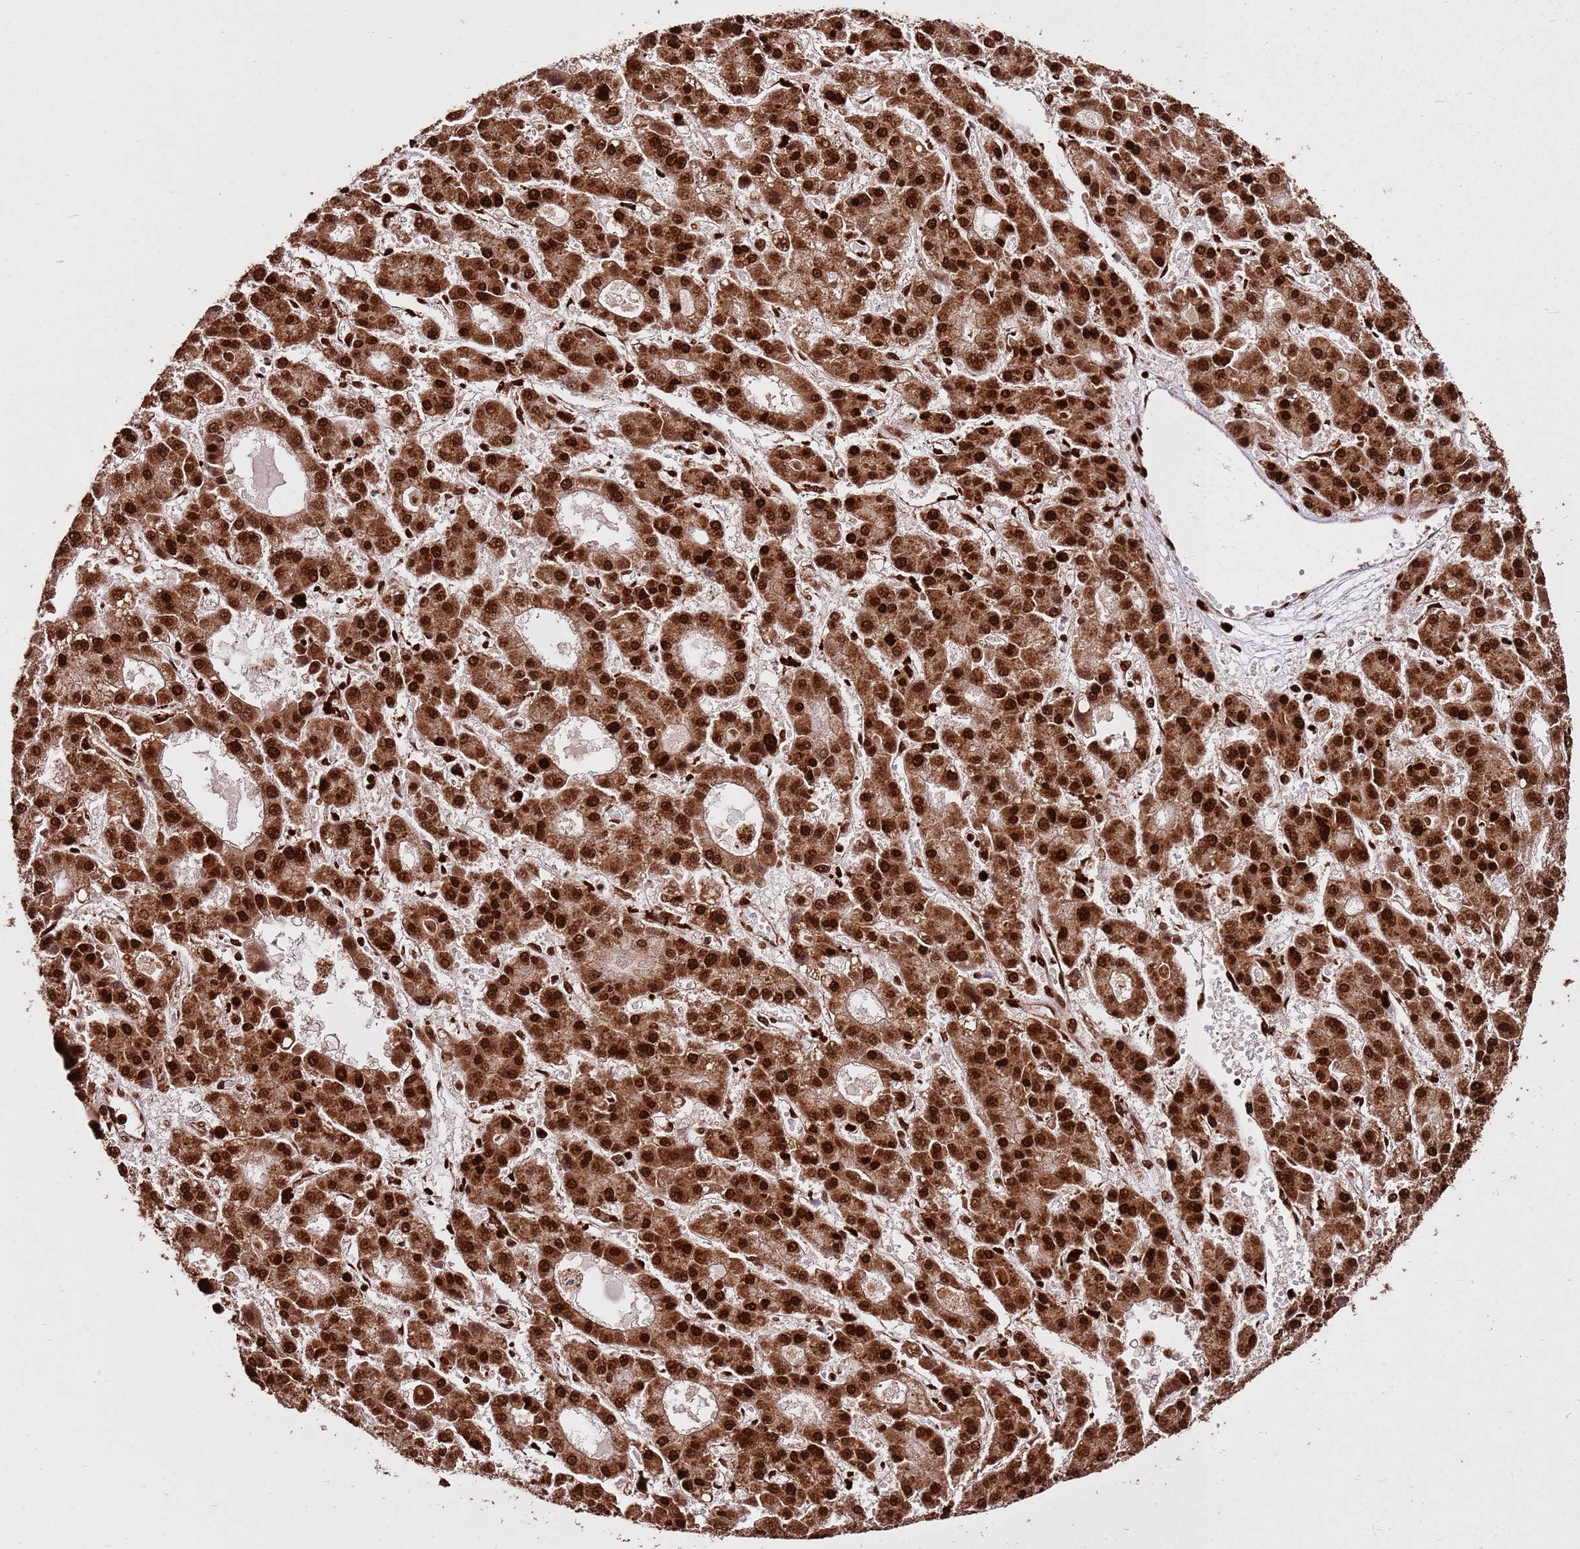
{"staining": {"intensity": "strong", "quantity": ">75%", "location": "cytoplasmic/membranous,nuclear"}, "tissue": "liver cancer", "cell_type": "Tumor cells", "image_type": "cancer", "snomed": [{"axis": "morphology", "description": "Carcinoma, Hepatocellular, NOS"}, {"axis": "topography", "description": "Liver"}], "caption": "There is high levels of strong cytoplasmic/membranous and nuclear staining in tumor cells of liver cancer, as demonstrated by immunohistochemical staining (brown color).", "gene": "HNRNPAB", "patient": {"sex": "male", "age": 70}}